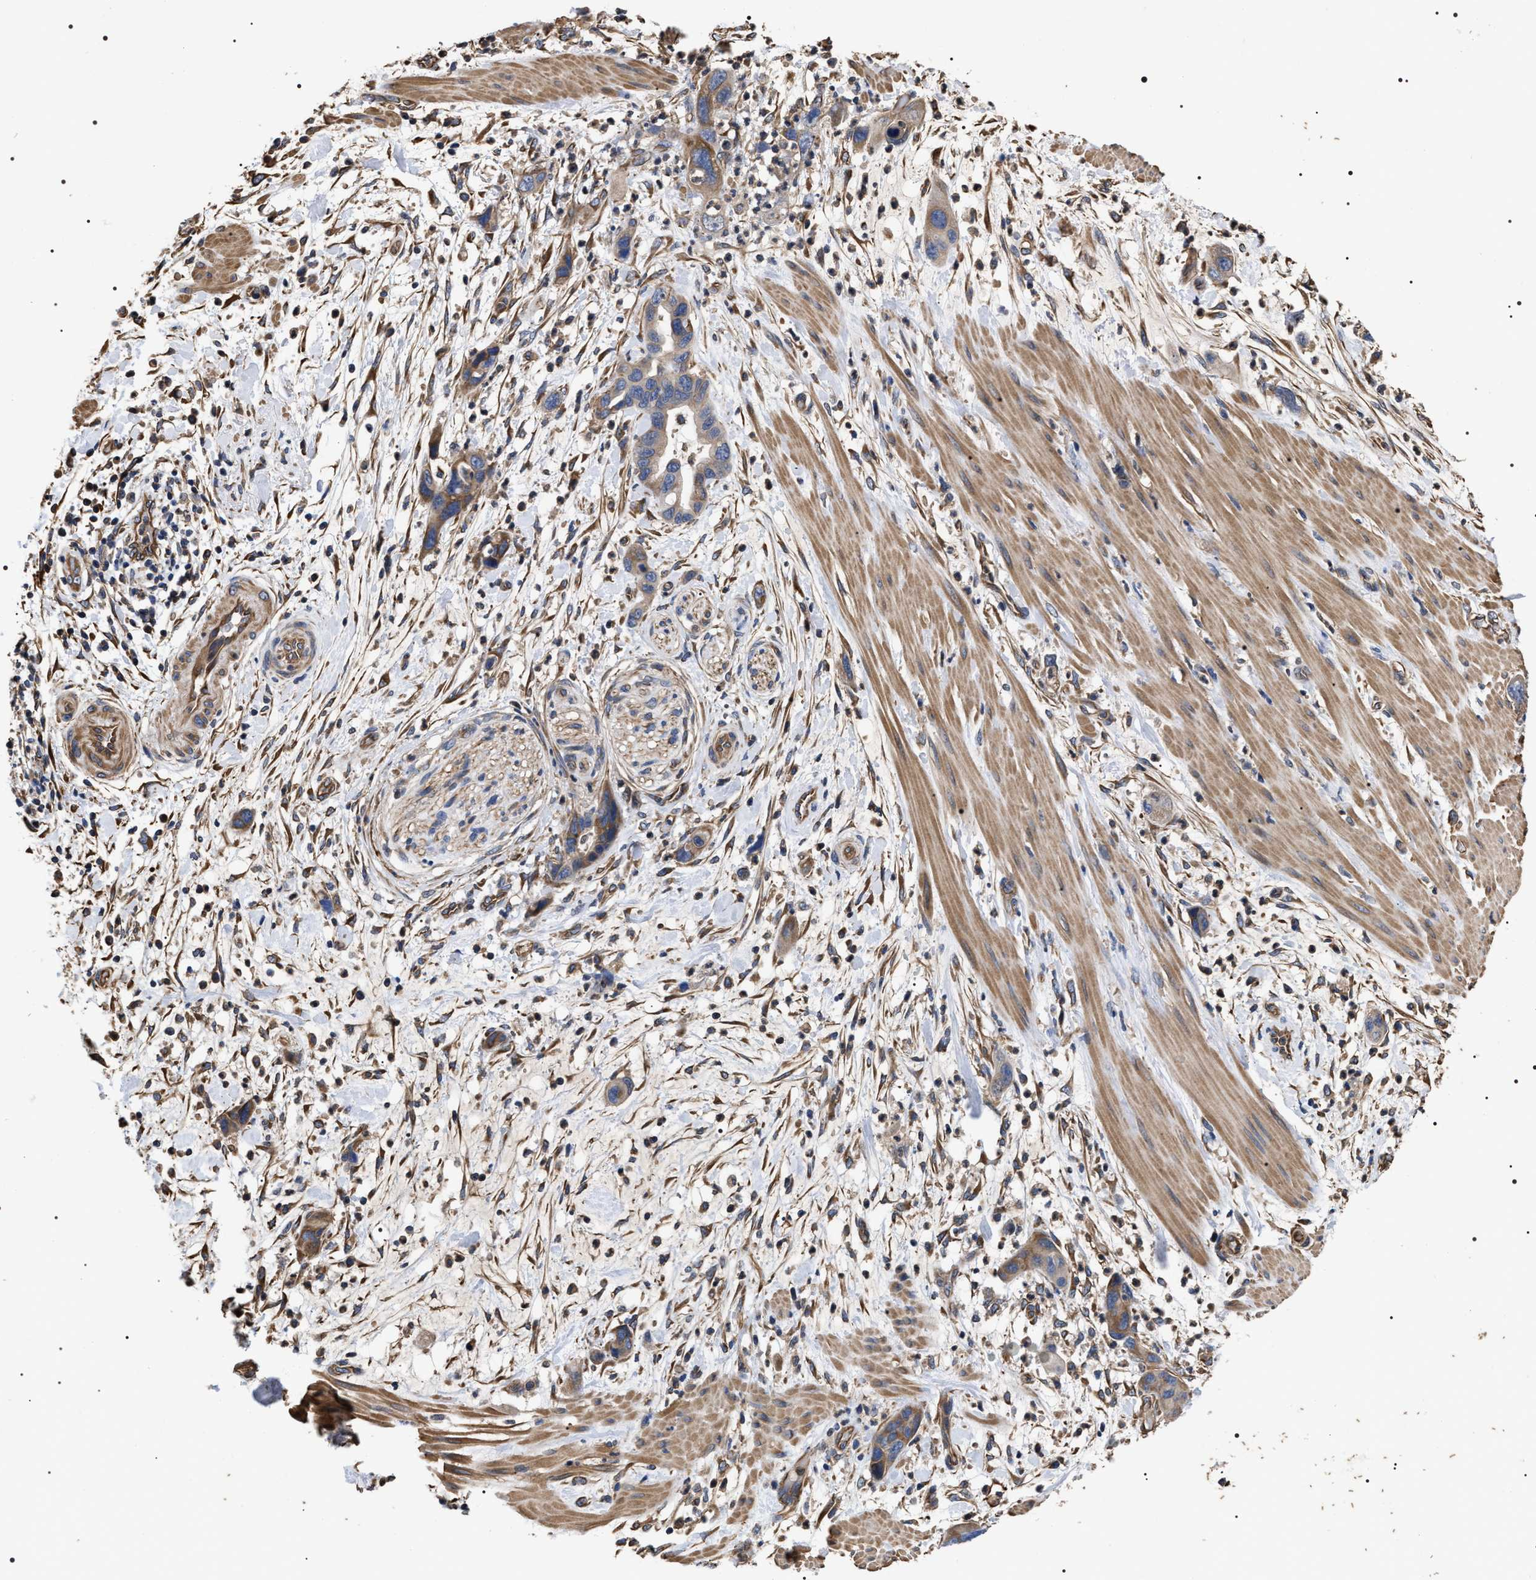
{"staining": {"intensity": "moderate", "quantity": "<25%", "location": "cytoplasmic/membranous"}, "tissue": "pancreatic cancer", "cell_type": "Tumor cells", "image_type": "cancer", "snomed": [{"axis": "morphology", "description": "Adenocarcinoma, NOS"}, {"axis": "topography", "description": "Pancreas"}], "caption": "A histopathology image showing moderate cytoplasmic/membranous expression in about <25% of tumor cells in pancreatic adenocarcinoma, as visualized by brown immunohistochemical staining.", "gene": "TSPAN33", "patient": {"sex": "female", "age": 71}}